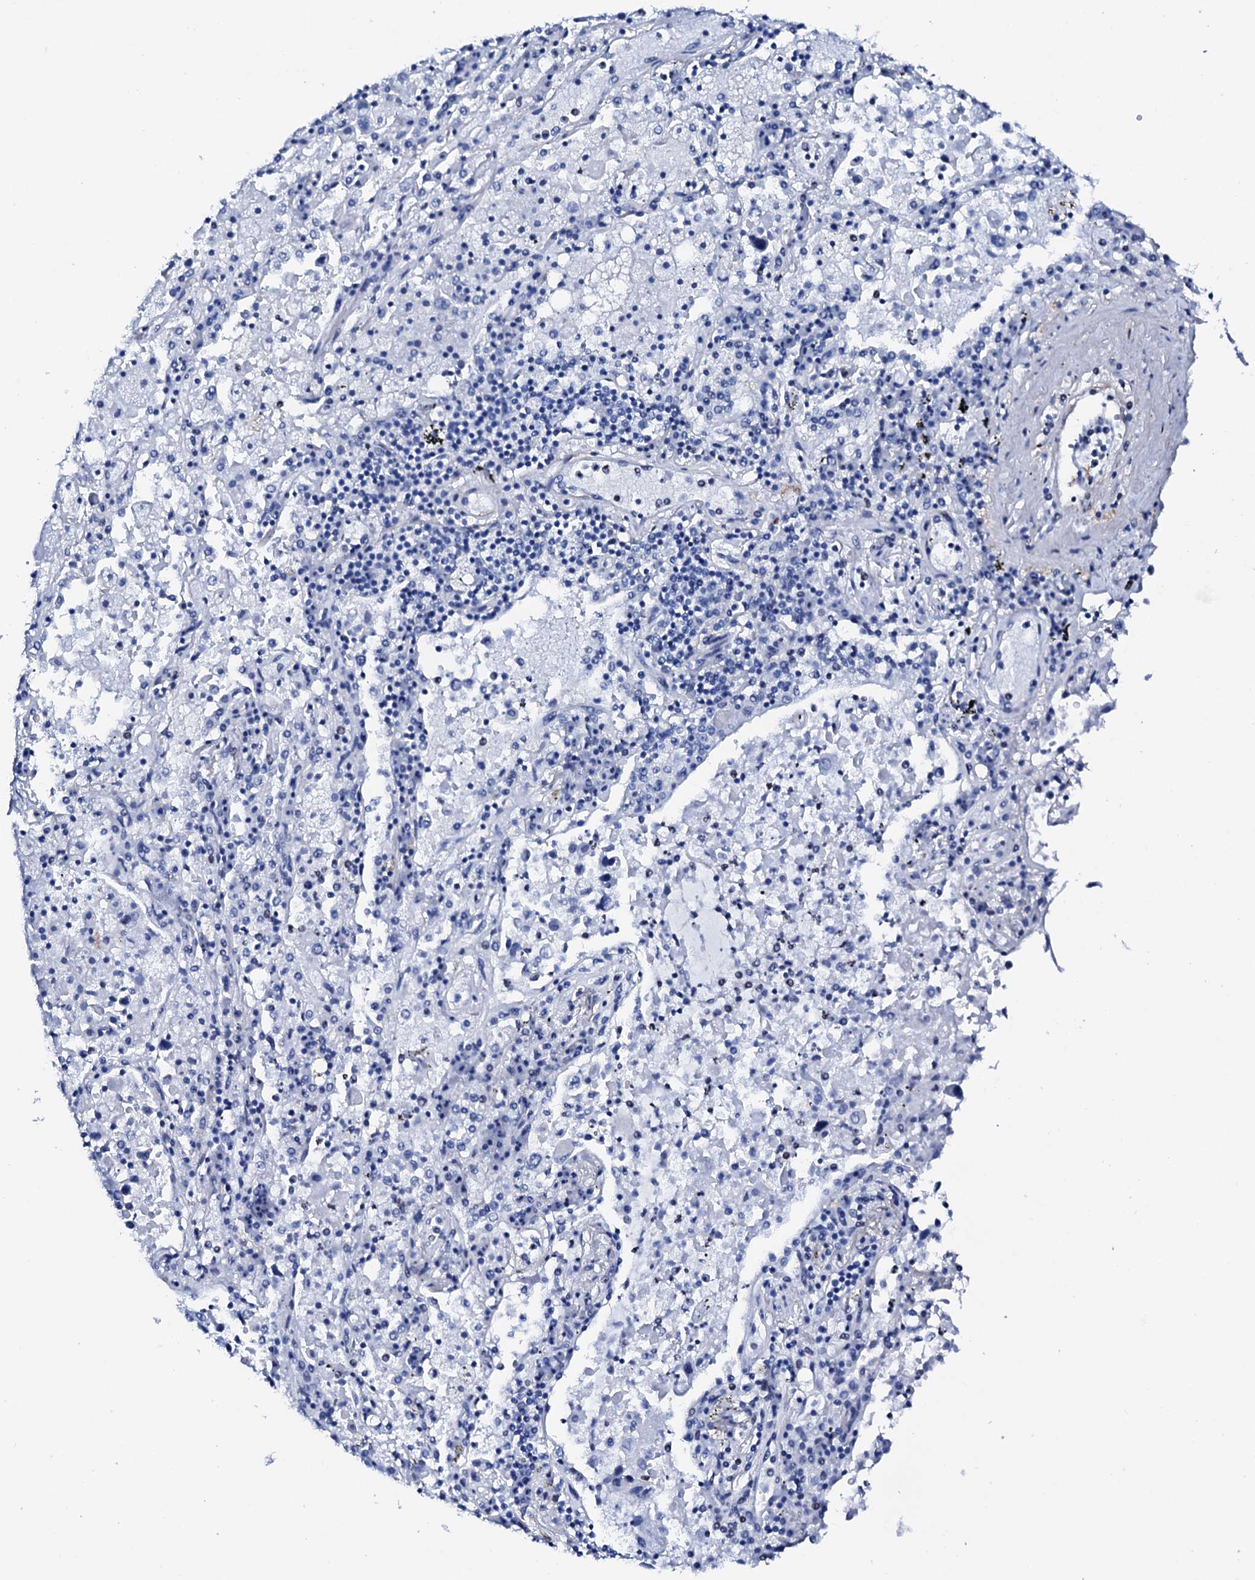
{"staining": {"intensity": "negative", "quantity": "none", "location": "none"}, "tissue": "lung cancer", "cell_type": "Tumor cells", "image_type": "cancer", "snomed": [{"axis": "morphology", "description": "Squamous cell carcinoma, NOS"}, {"axis": "topography", "description": "Lung"}], "caption": "Immunohistochemistry (IHC) histopathology image of squamous cell carcinoma (lung) stained for a protein (brown), which shows no expression in tumor cells.", "gene": "NRIP2", "patient": {"sex": "male", "age": 65}}